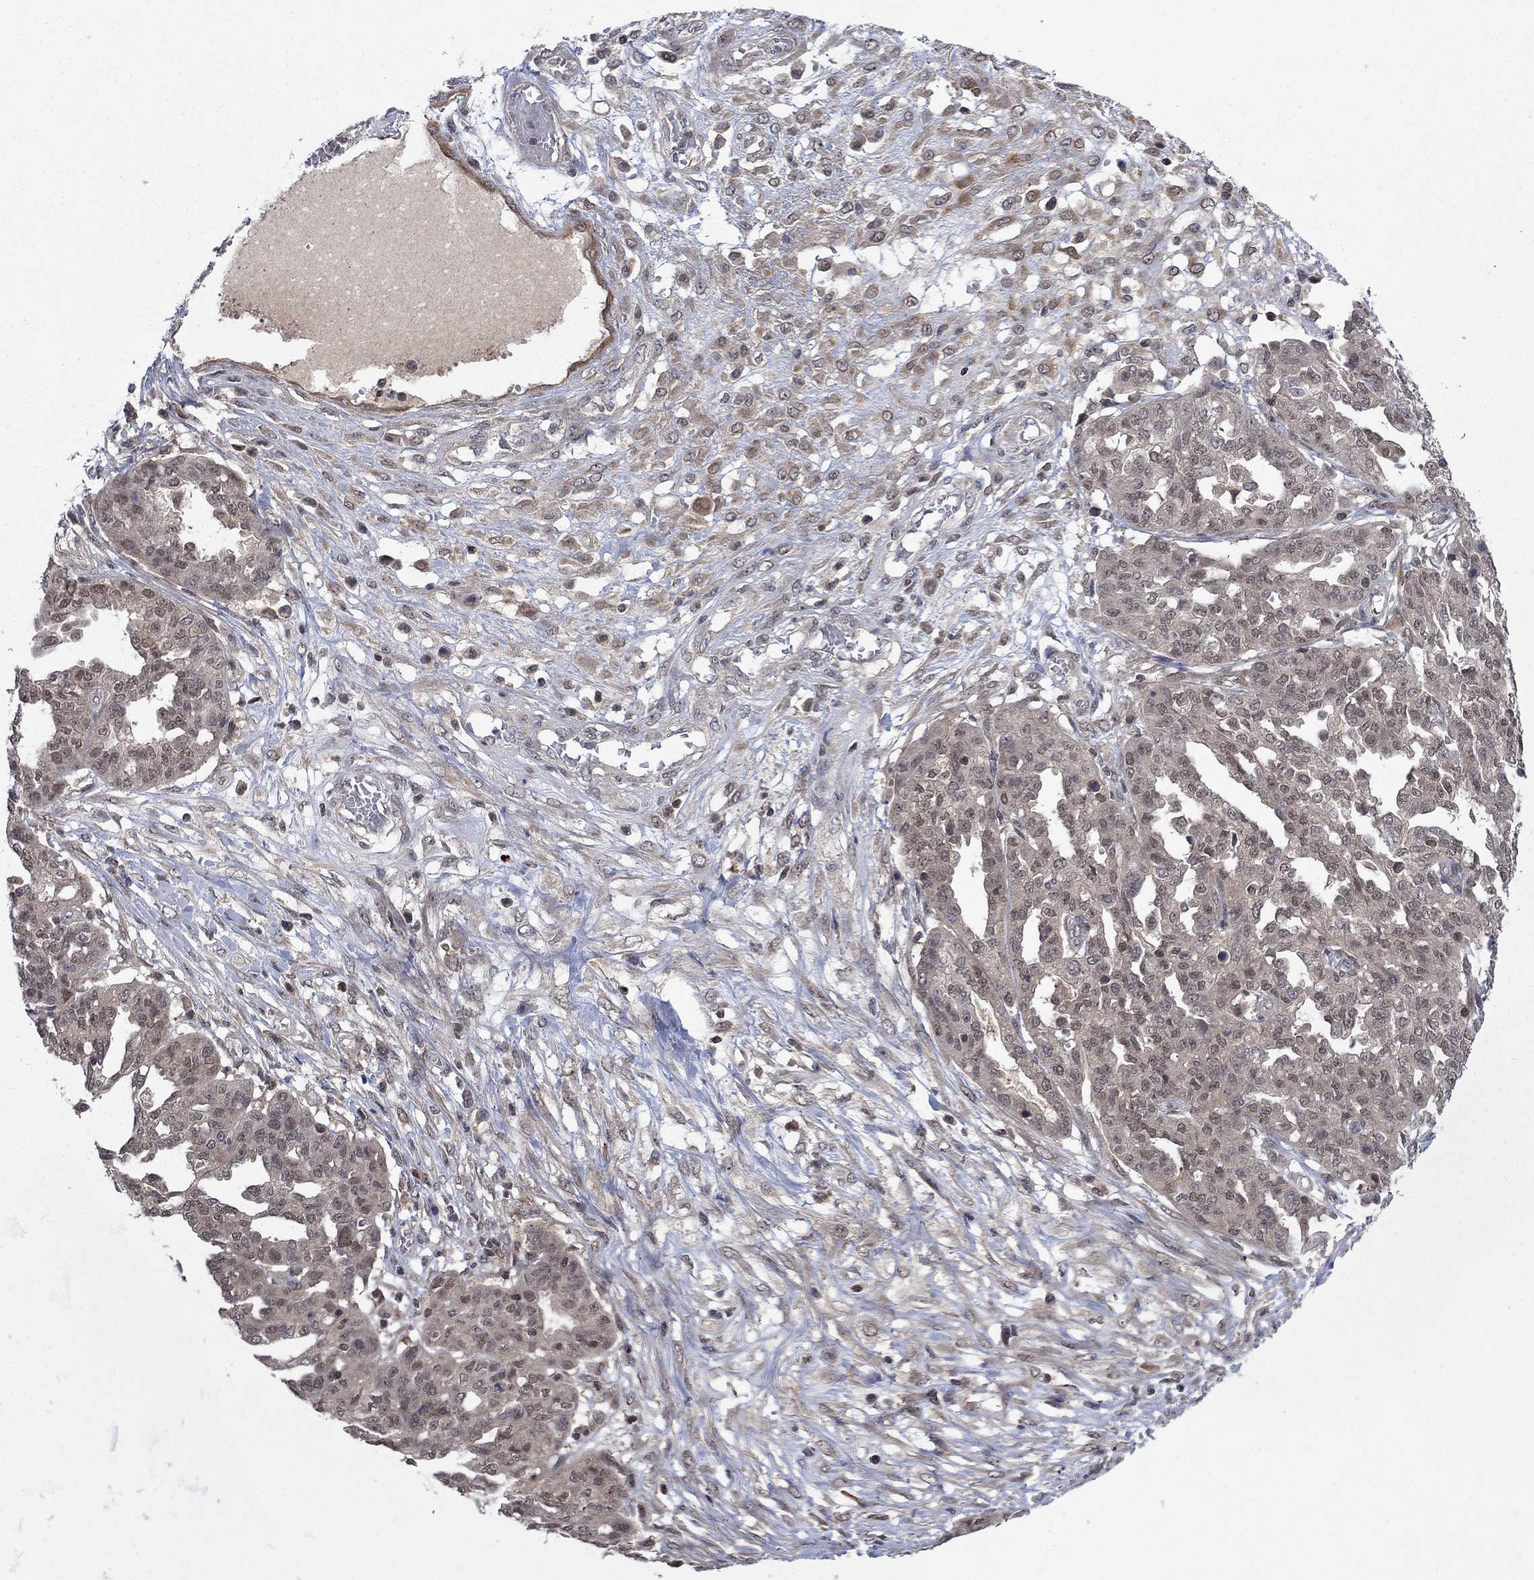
{"staining": {"intensity": "negative", "quantity": "none", "location": "none"}, "tissue": "ovarian cancer", "cell_type": "Tumor cells", "image_type": "cancer", "snomed": [{"axis": "morphology", "description": "Cystadenocarcinoma, serous, NOS"}, {"axis": "topography", "description": "Ovary"}], "caption": "DAB immunohistochemical staining of ovarian serous cystadenocarcinoma displays no significant positivity in tumor cells. Brightfield microscopy of immunohistochemistry (IHC) stained with DAB (brown) and hematoxylin (blue), captured at high magnification.", "gene": "IAH1", "patient": {"sex": "female", "age": 67}}